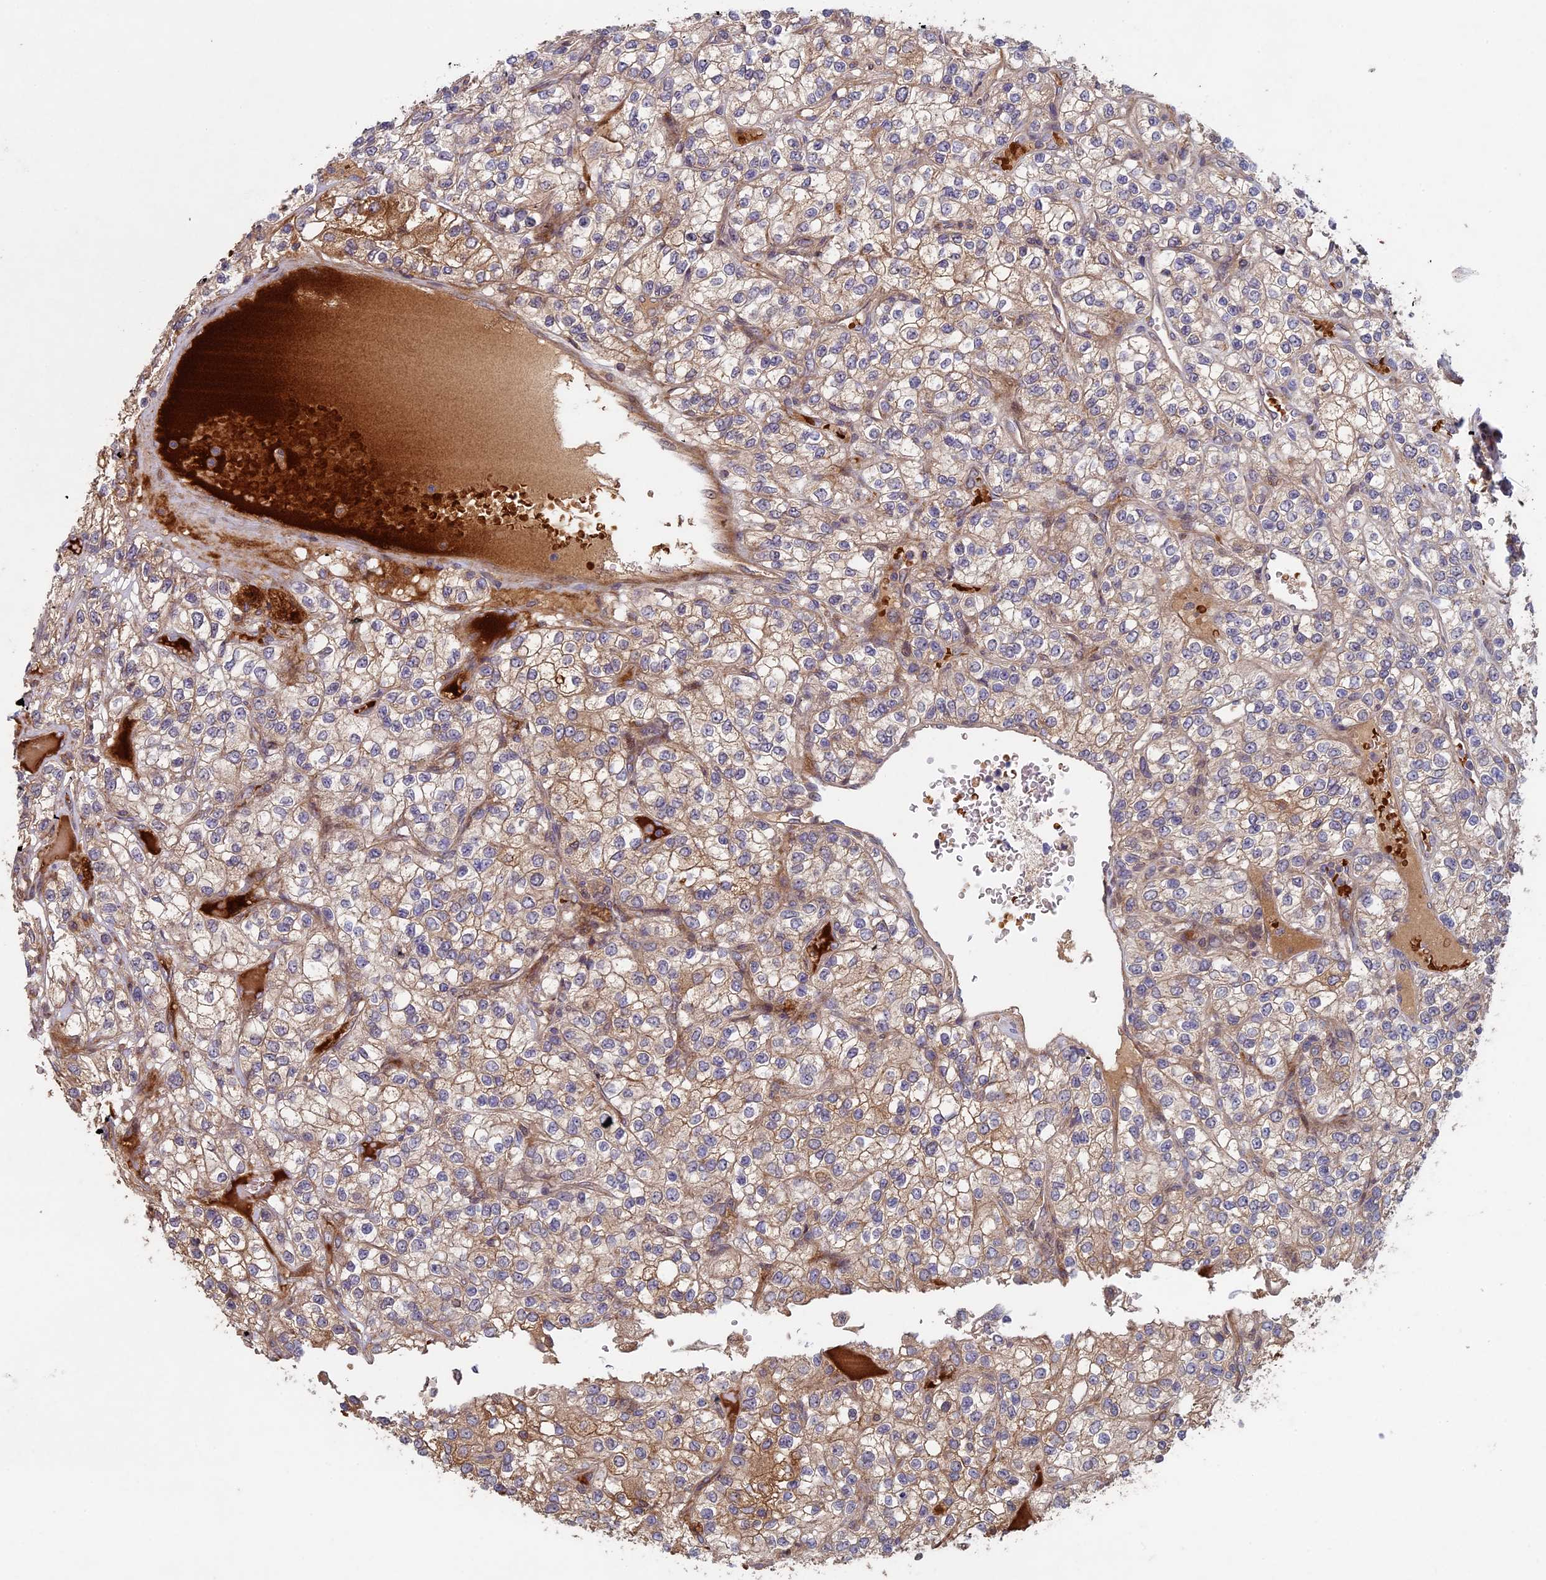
{"staining": {"intensity": "moderate", "quantity": "25%-75%", "location": "cytoplasmic/membranous"}, "tissue": "renal cancer", "cell_type": "Tumor cells", "image_type": "cancer", "snomed": [{"axis": "morphology", "description": "Adenocarcinoma, NOS"}, {"axis": "topography", "description": "Kidney"}], "caption": "Moderate cytoplasmic/membranous positivity is identified in approximately 25%-75% of tumor cells in adenocarcinoma (renal). The protein is stained brown, and the nuclei are stained in blue (DAB IHC with brightfield microscopy, high magnification).", "gene": "RCCD1", "patient": {"sex": "male", "age": 80}}